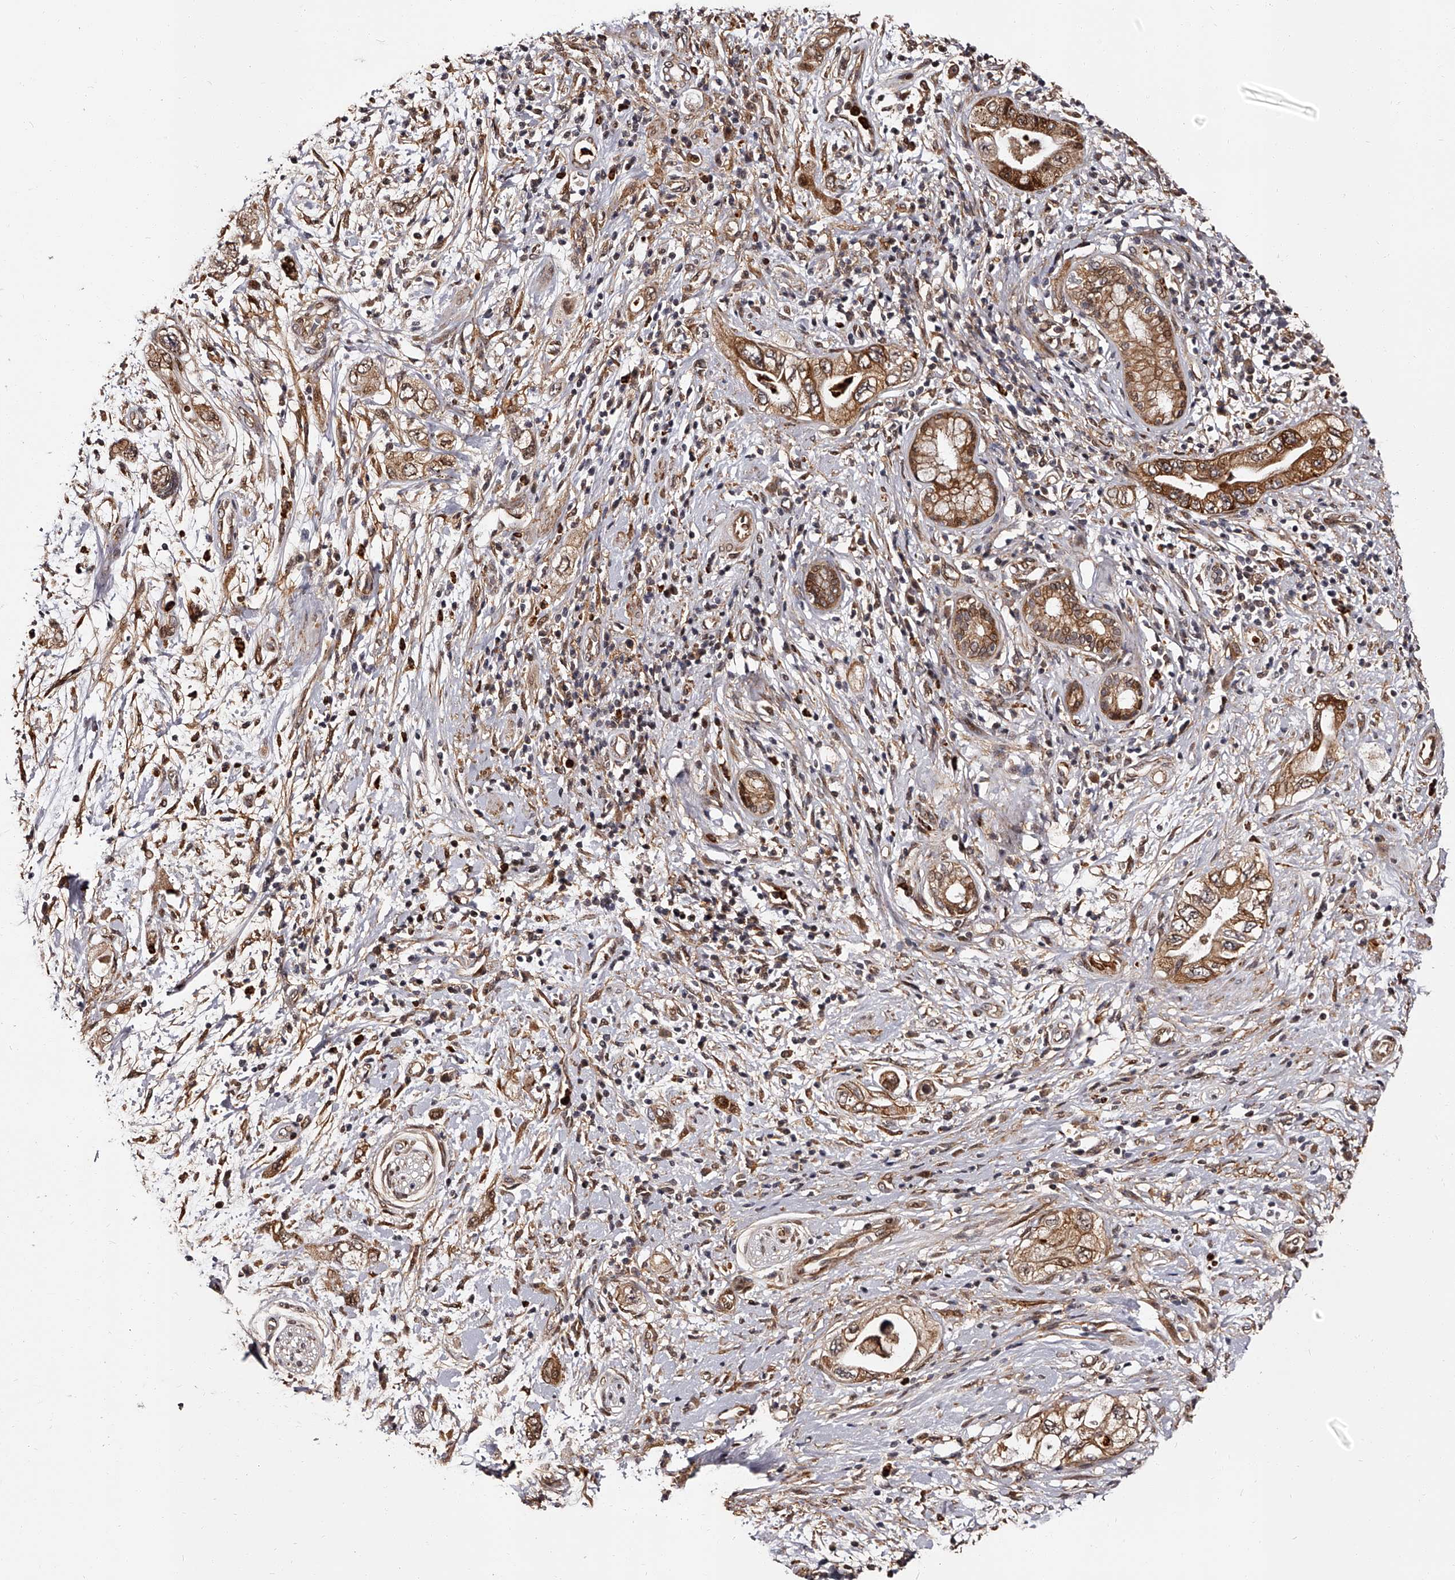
{"staining": {"intensity": "moderate", "quantity": ">75%", "location": "cytoplasmic/membranous,nuclear"}, "tissue": "pancreatic cancer", "cell_type": "Tumor cells", "image_type": "cancer", "snomed": [{"axis": "morphology", "description": "Adenocarcinoma, NOS"}, {"axis": "topography", "description": "Pancreas"}], "caption": "Tumor cells demonstrate moderate cytoplasmic/membranous and nuclear staining in about >75% of cells in pancreatic adenocarcinoma. The staining was performed using DAB (3,3'-diaminobenzidine) to visualize the protein expression in brown, while the nuclei were stained in blue with hematoxylin (Magnification: 20x).", "gene": "RSC1A1", "patient": {"sex": "female", "age": 73}}